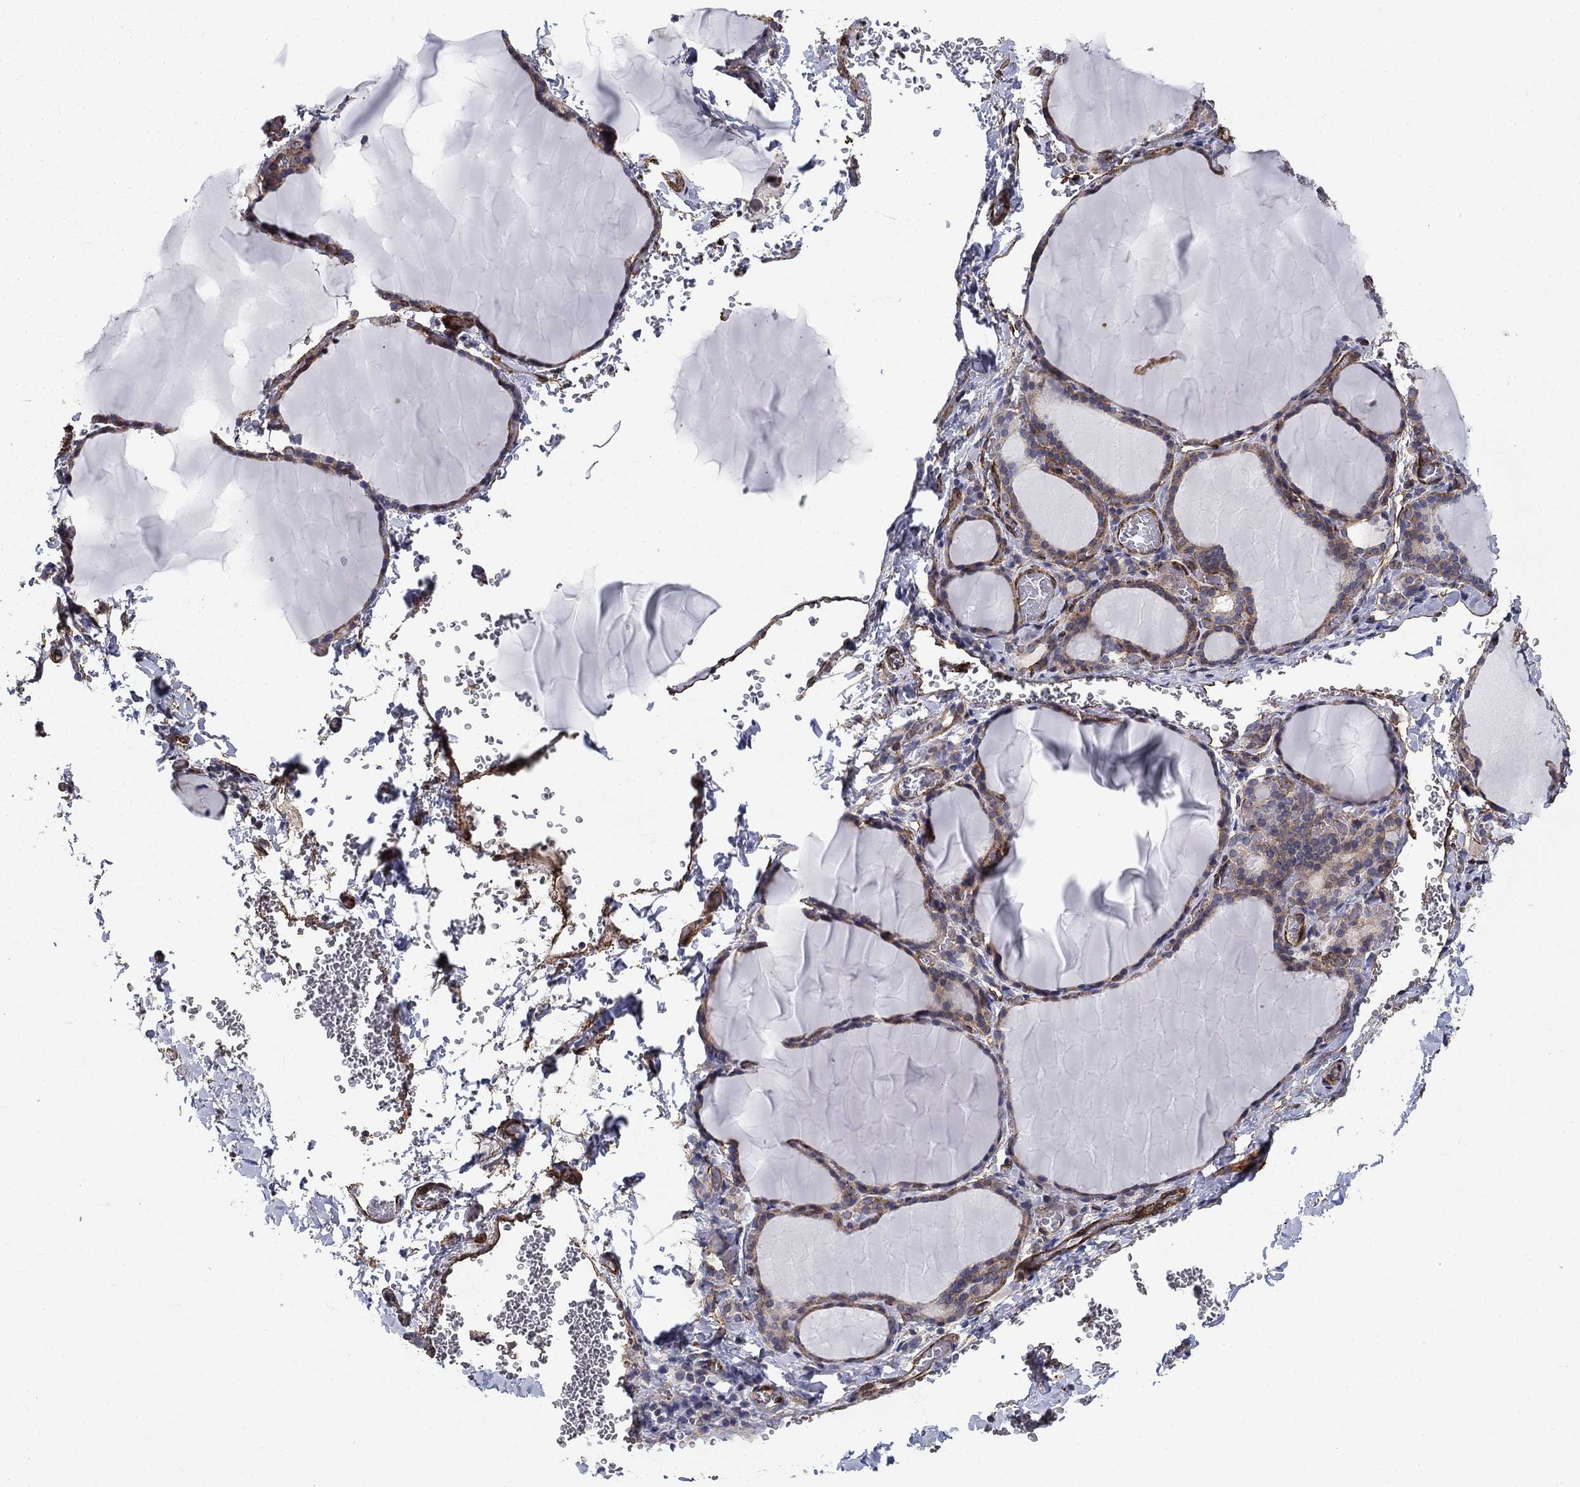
{"staining": {"intensity": "moderate", "quantity": "<25%", "location": "cytoplasmic/membranous"}, "tissue": "thyroid gland", "cell_type": "Glandular cells", "image_type": "normal", "snomed": [{"axis": "morphology", "description": "Normal tissue, NOS"}, {"axis": "morphology", "description": "Hyperplasia, NOS"}, {"axis": "topography", "description": "Thyroid gland"}], "caption": "Immunohistochemistry (DAB (3,3'-diaminobenzidine)) staining of normal human thyroid gland reveals moderate cytoplasmic/membranous protein positivity in about <25% of glandular cells.", "gene": "SYNC", "patient": {"sex": "female", "age": 27}}